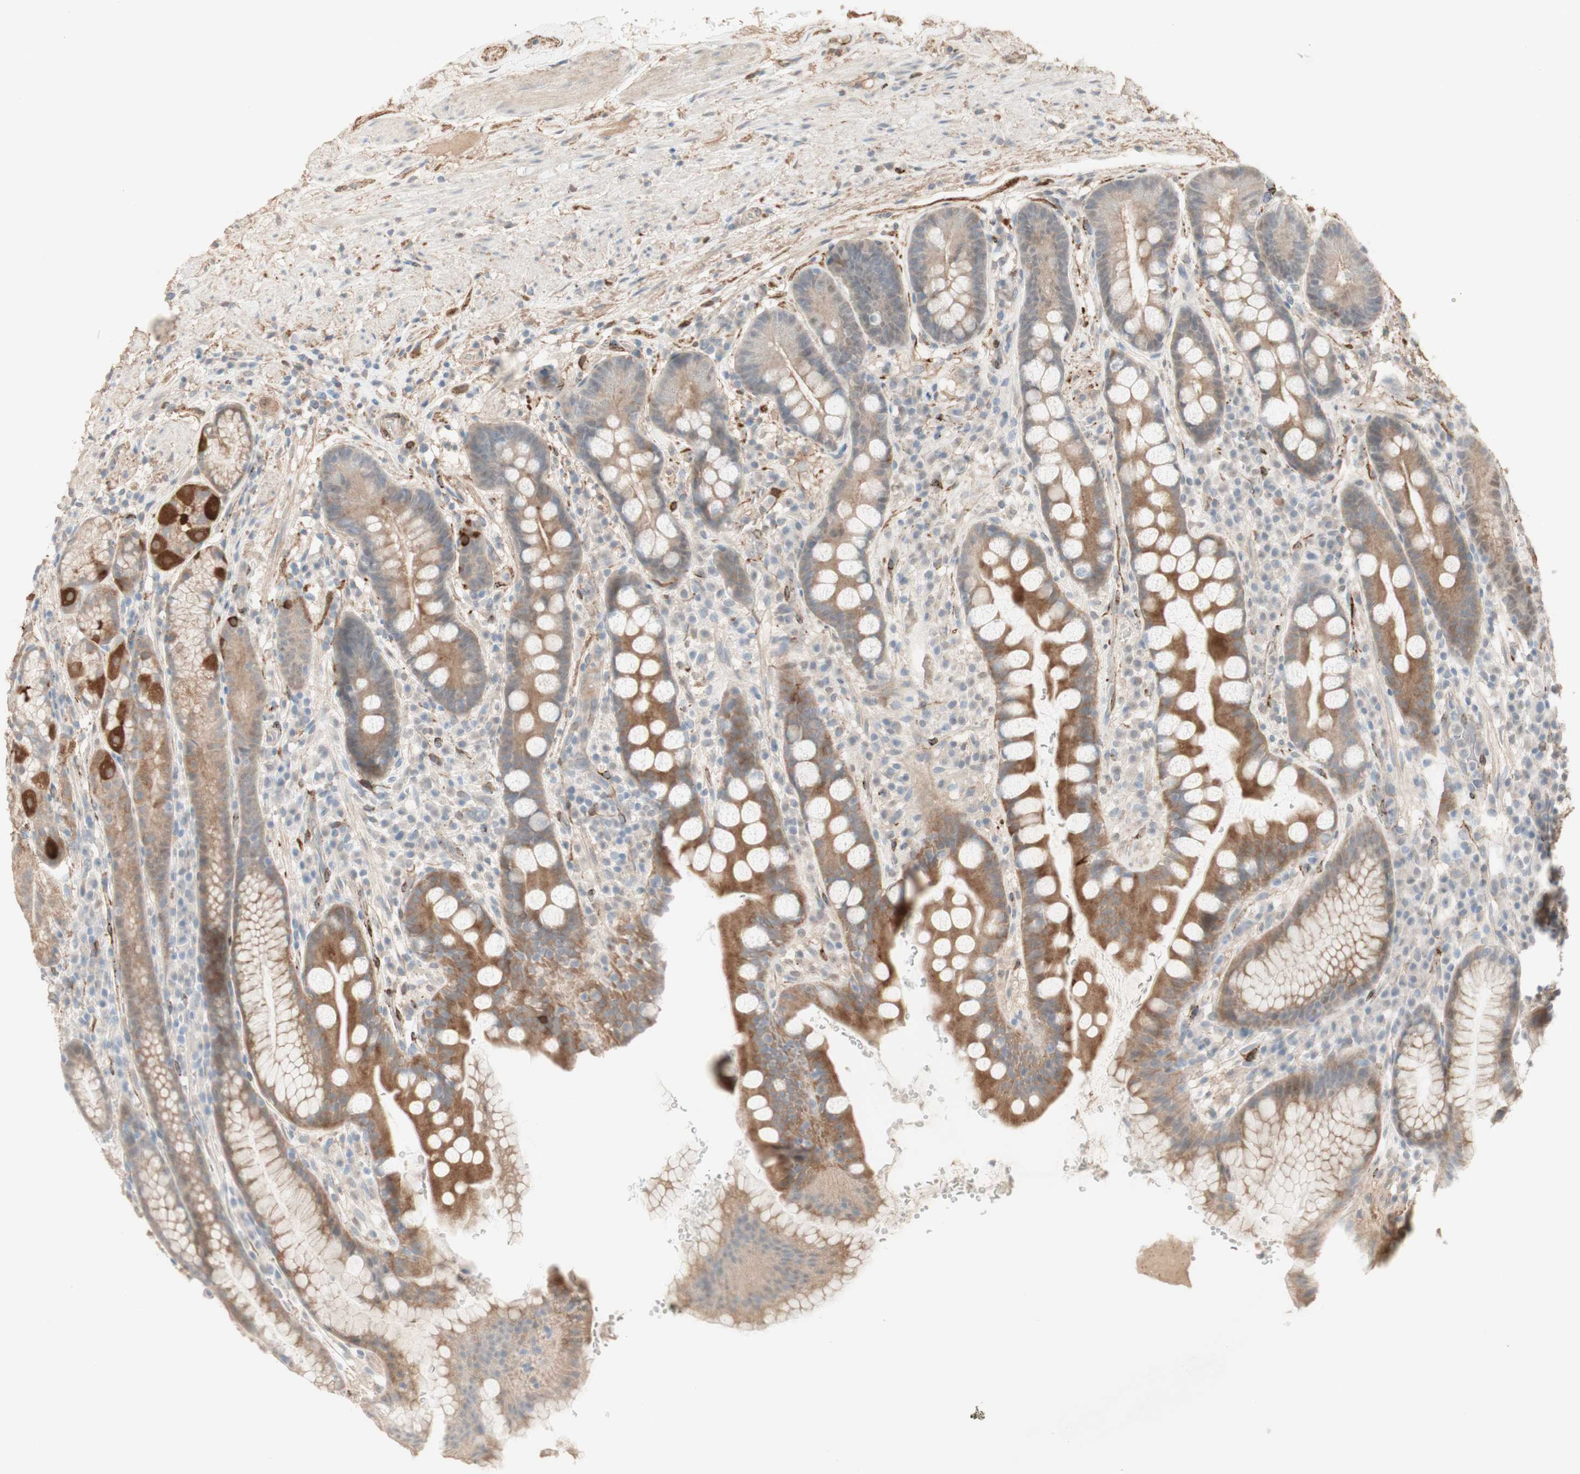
{"staining": {"intensity": "strong", "quantity": "<25%", "location": "cytoplasmic/membranous"}, "tissue": "stomach", "cell_type": "Glandular cells", "image_type": "normal", "snomed": [{"axis": "morphology", "description": "Normal tissue, NOS"}, {"axis": "topography", "description": "Stomach, lower"}], "caption": "Immunohistochemical staining of unremarkable stomach displays <25% levels of strong cytoplasmic/membranous protein positivity in approximately <25% of glandular cells. (Brightfield microscopy of DAB IHC at high magnification).", "gene": "MUC3A", "patient": {"sex": "male", "age": 52}}